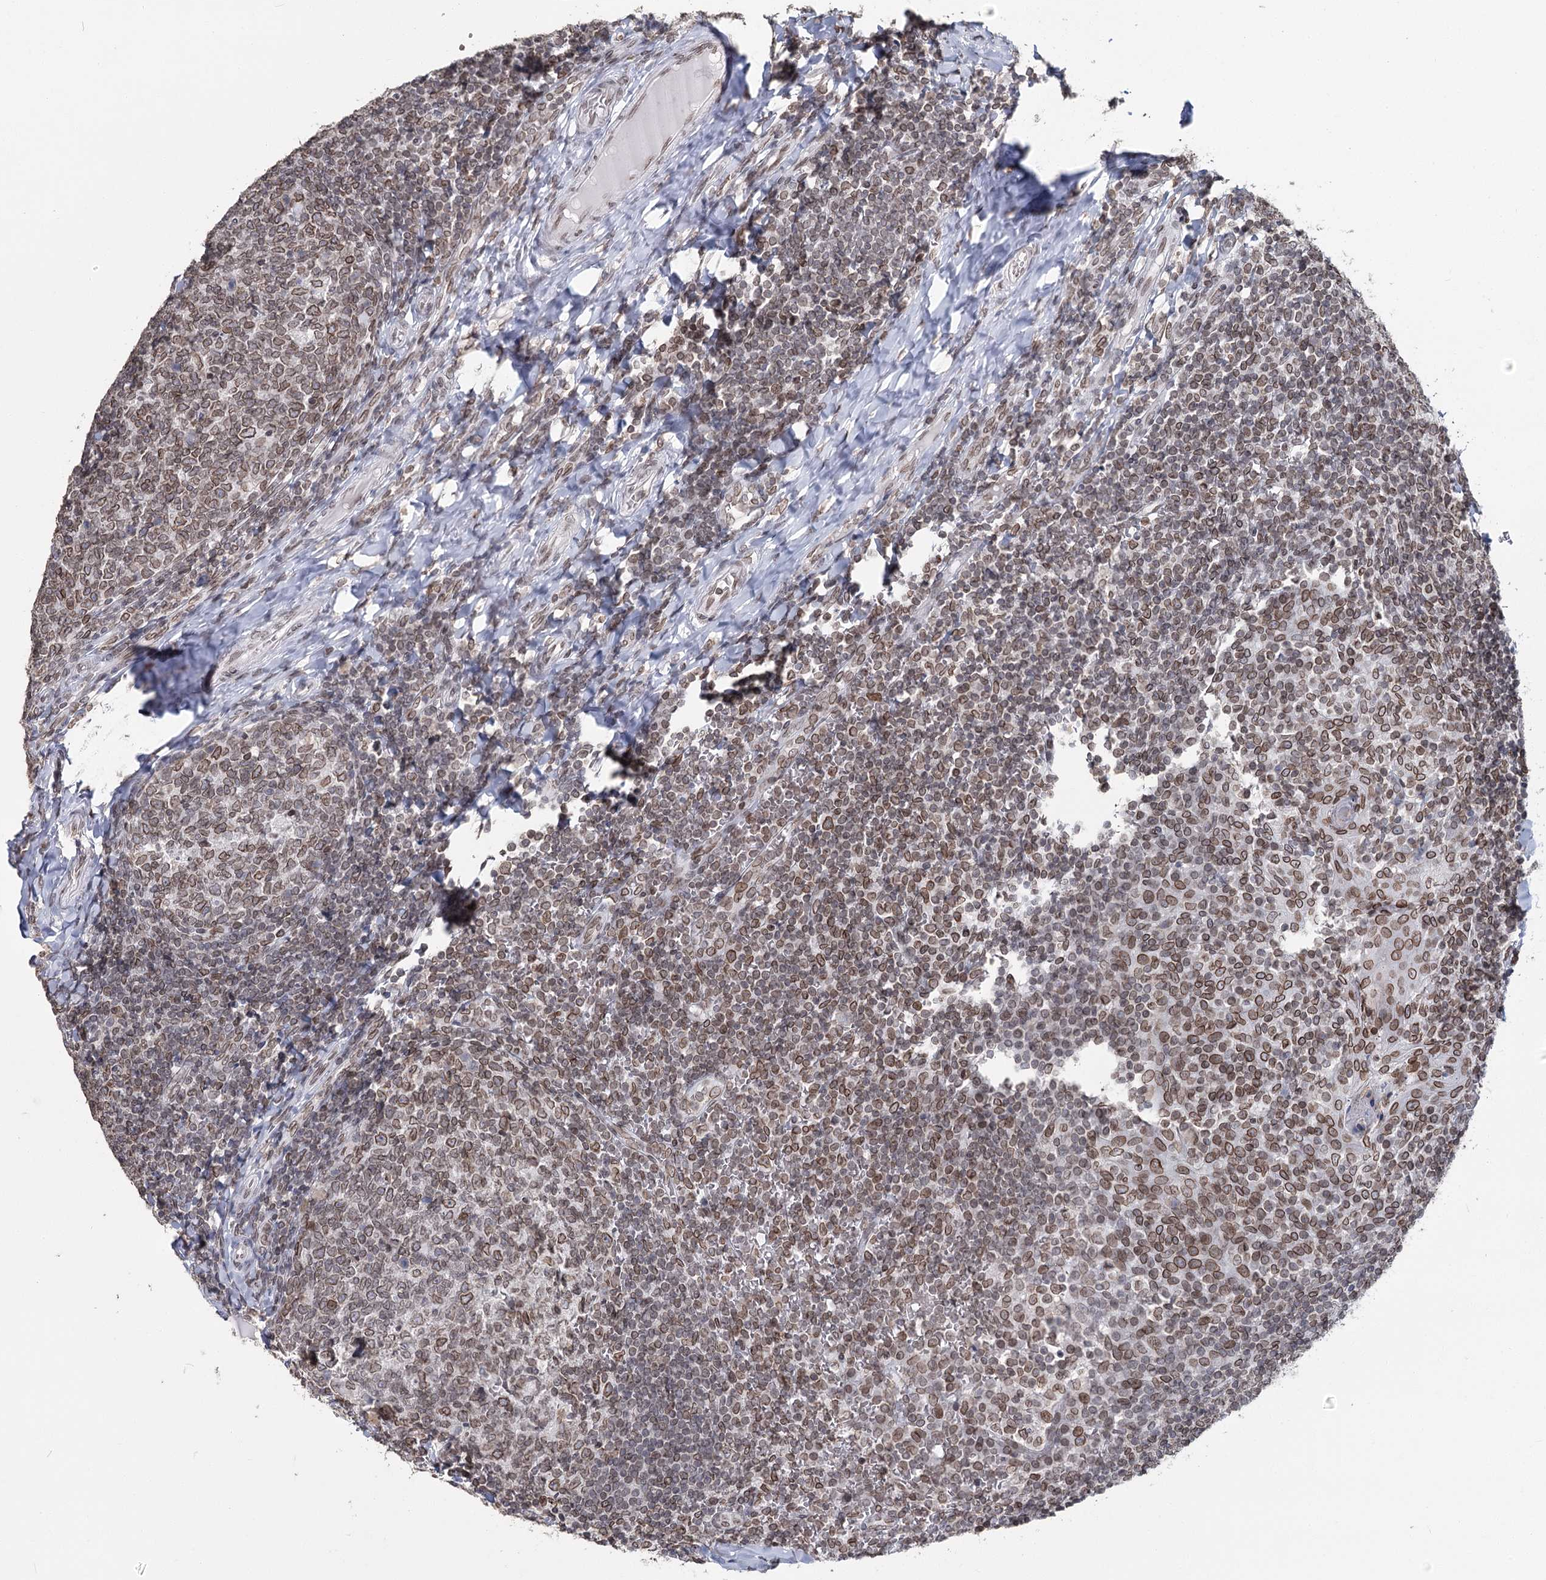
{"staining": {"intensity": "moderate", "quantity": ">75%", "location": "cytoplasmic/membranous,nuclear"}, "tissue": "tonsil", "cell_type": "Germinal center cells", "image_type": "normal", "snomed": [{"axis": "morphology", "description": "Normal tissue, NOS"}, {"axis": "topography", "description": "Tonsil"}], "caption": "Immunohistochemical staining of benign human tonsil demonstrates >75% levels of moderate cytoplasmic/membranous,nuclear protein expression in approximately >75% of germinal center cells. (DAB = brown stain, brightfield microscopy at high magnification).", "gene": "KIAA0930", "patient": {"sex": "female", "age": 19}}